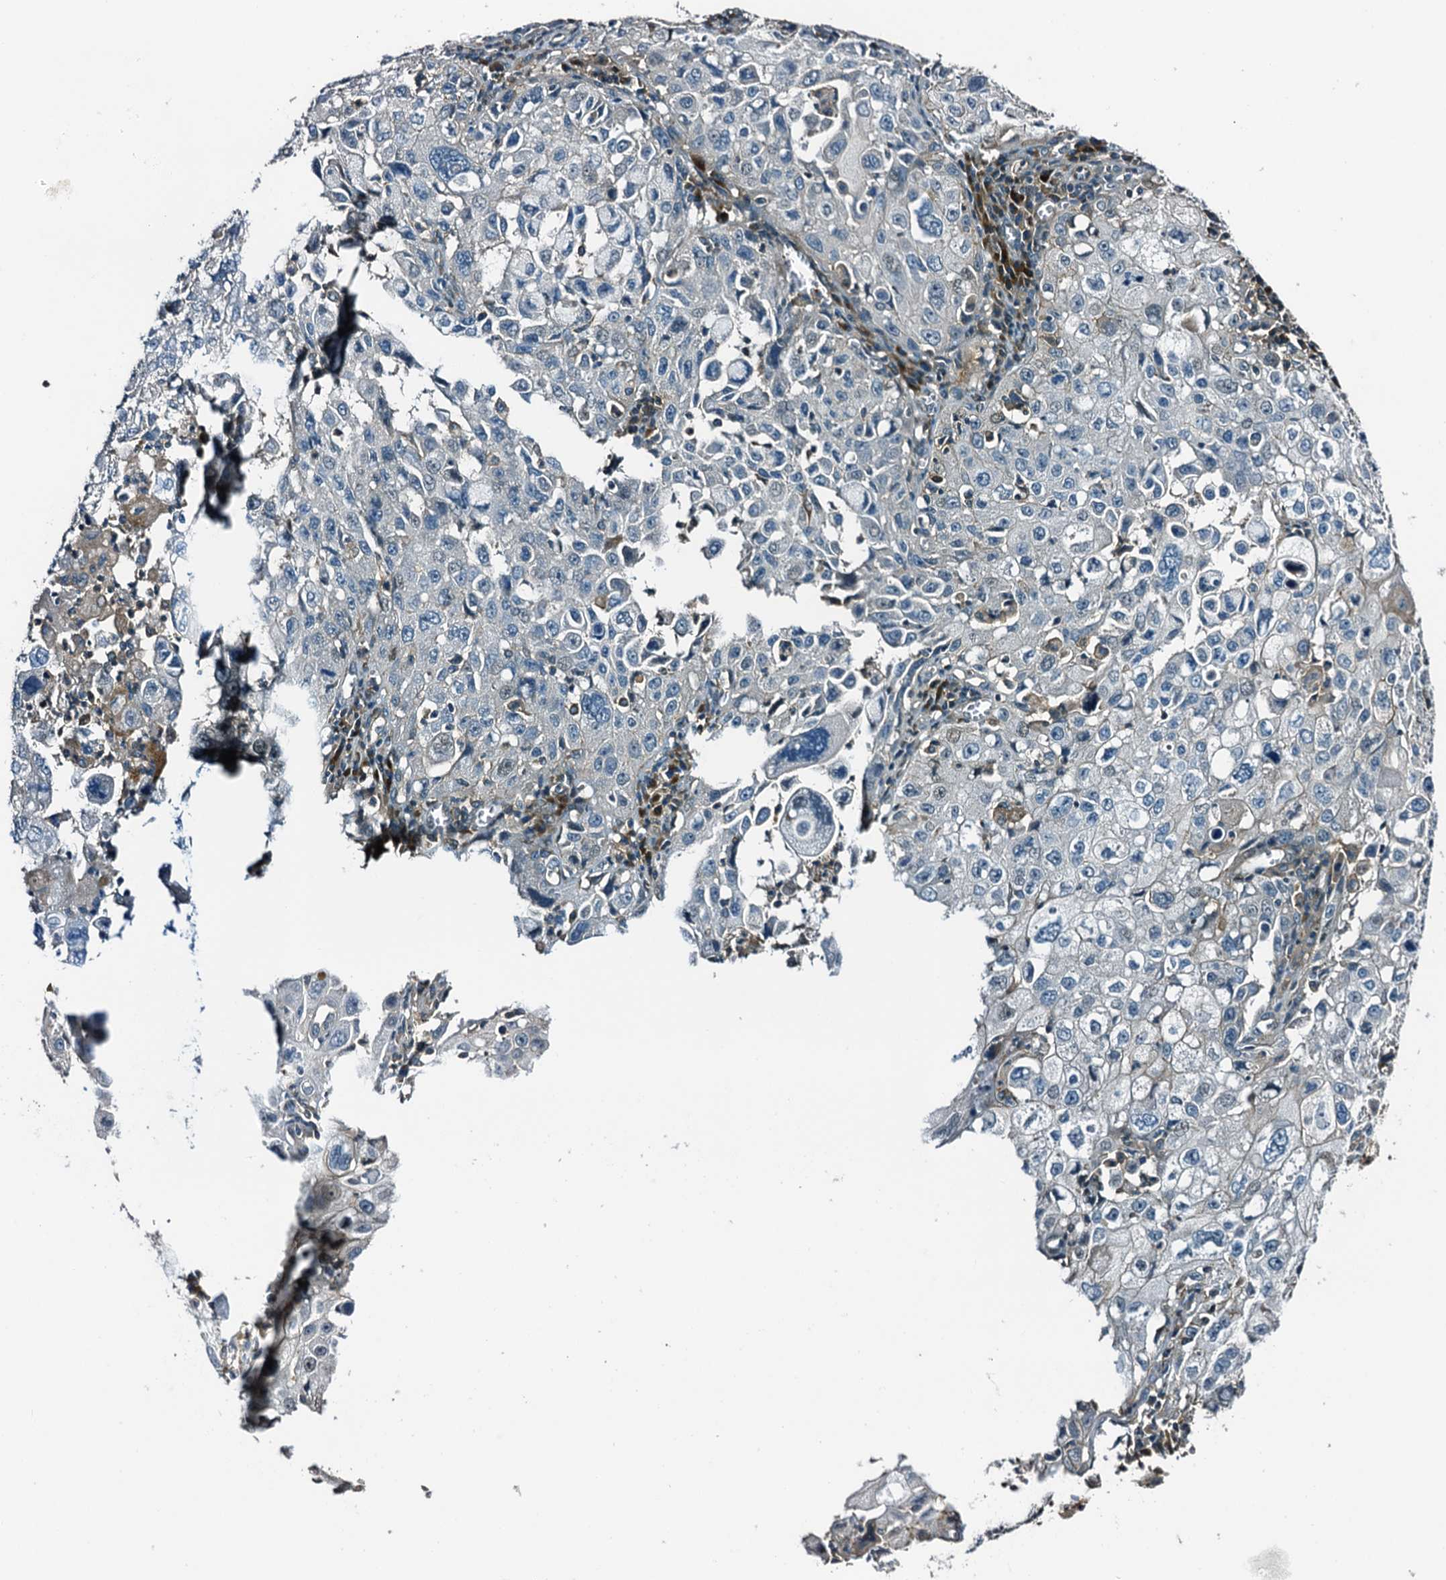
{"staining": {"intensity": "negative", "quantity": "none", "location": "none"}, "tissue": "cervical cancer", "cell_type": "Tumor cells", "image_type": "cancer", "snomed": [{"axis": "morphology", "description": "Squamous cell carcinoma, NOS"}, {"axis": "topography", "description": "Cervix"}], "caption": "A photomicrograph of cervical squamous cell carcinoma stained for a protein shows no brown staining in tumor cells. (DAB (3,3'-diaminobenzidine) IHC visualized using brightfield microscopy, high magnification).", "gene": "DUOXA1", "patient": {"sex": "female", "age": 42}}